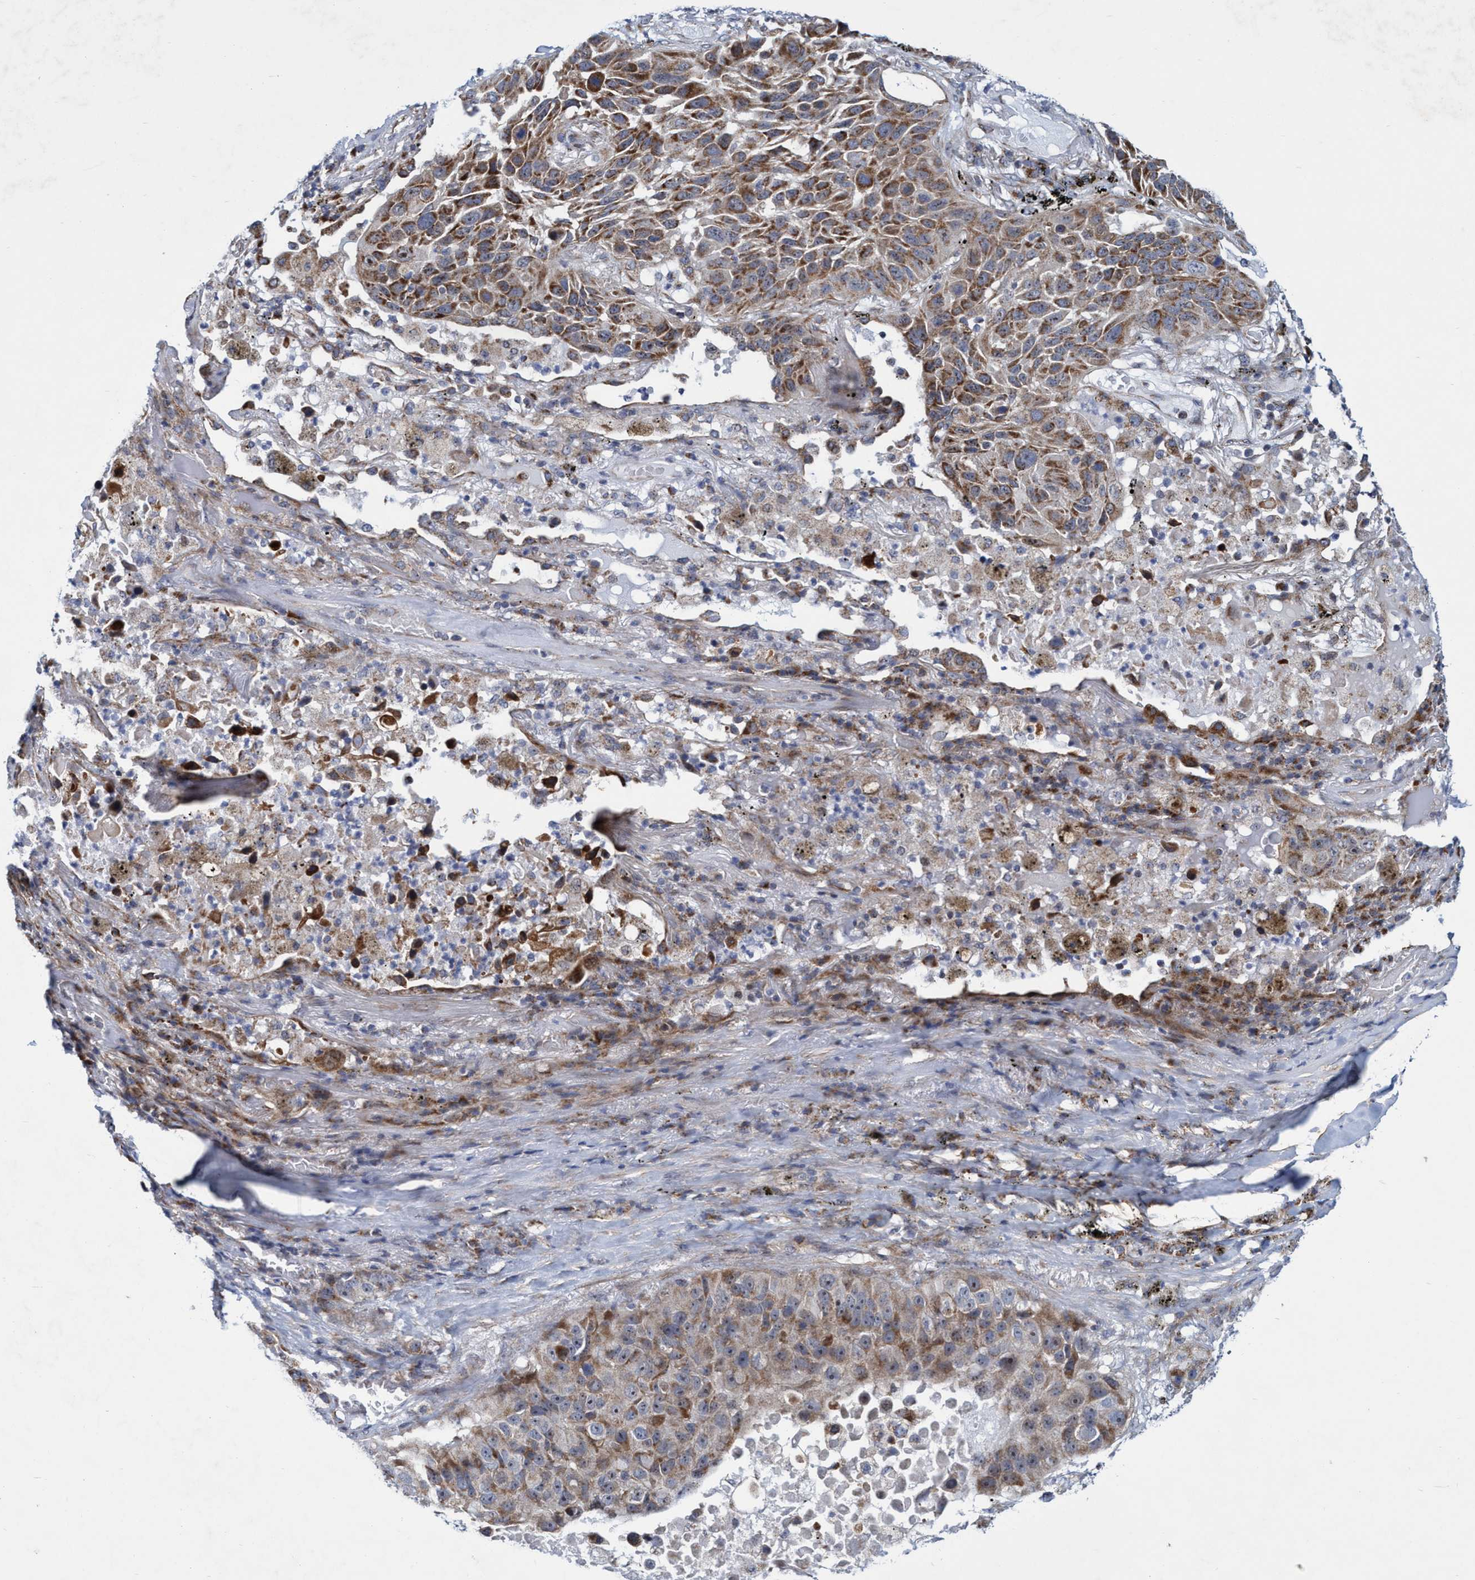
{"staining": {"intensity": "moderate", "quantity": ">75%", "location": "cytoplasmic/membranous"}, "tissue": "lung cancer", "cell_type": "Tumor cells", "image_type": "cancer", "snomed": [{"axis": "morphology", "description": "Squamous cell carcinoma, NOS"}, {"axis": "topography", "description": "Lung"}], "caption": "Protein analysis of lung squamous cell carcinoma tissue displays moderate cytoplasmic/membranous expression in approximately >75% of tumor cells. The protein is stained brown, and the nuclei are stained in blue (DAB IHC with brightfield microscopy, high magnification).", "gene": "POLR1F", "patient": {"sex": "male", "age": 57}}